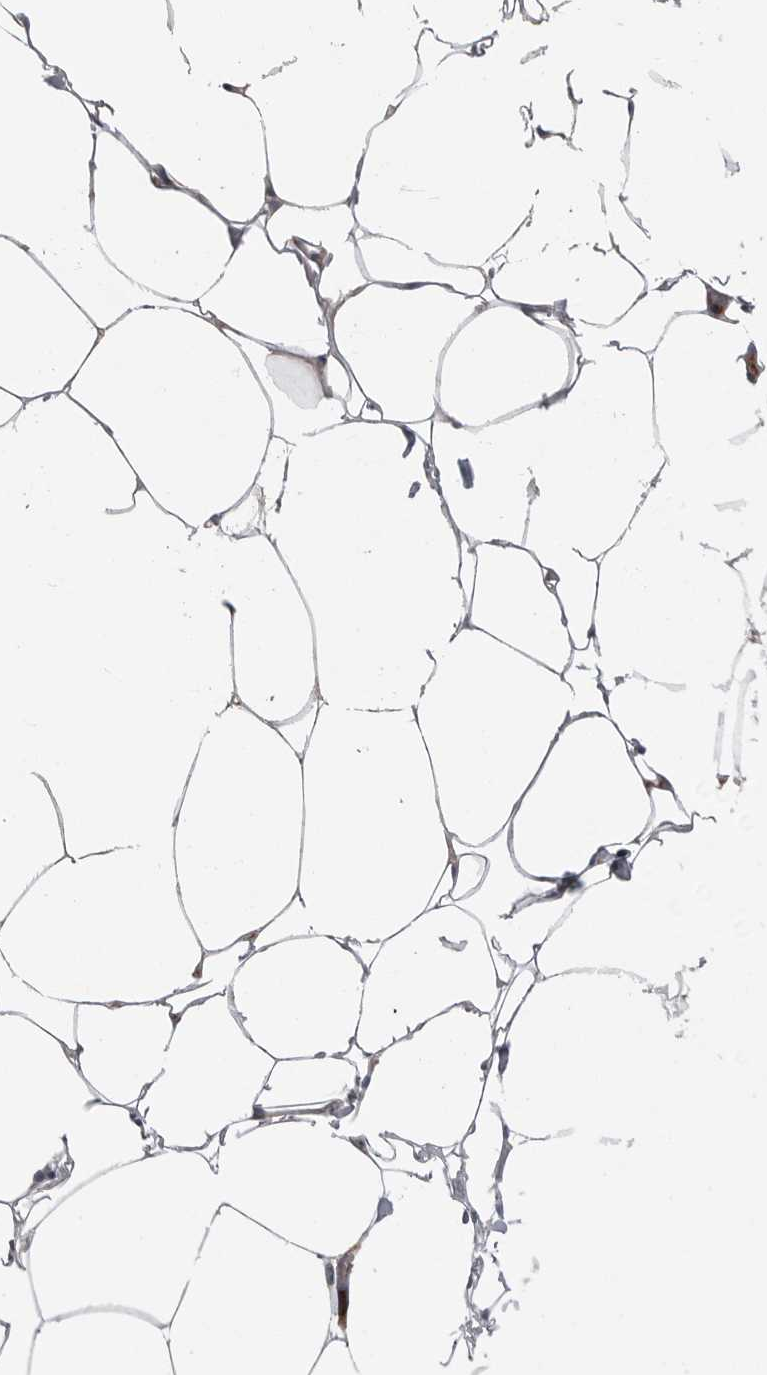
{"staining": {"intensity": "negative", "quantity": "none", "location": "none"}, "tissue": "adipose tissue", "cell_type": "Adipocytes", "image_type": "normal", "snomed": [{"axis": "morphology", "description": "Normal tissue, NOS"}, {"axis": "morphology", "description": "Fibrosis, NOS"}, {"axis": "topography", "description": "Breast"}, {"axis": "topography", "description": "Adipose tissue"}], "caption": "This is an IHC histopathology image of benign human adipose tissue. There is no positivity in adipocytes.", "gene": "SERPING1", "patient": {"sex": "female", "age": 39}}